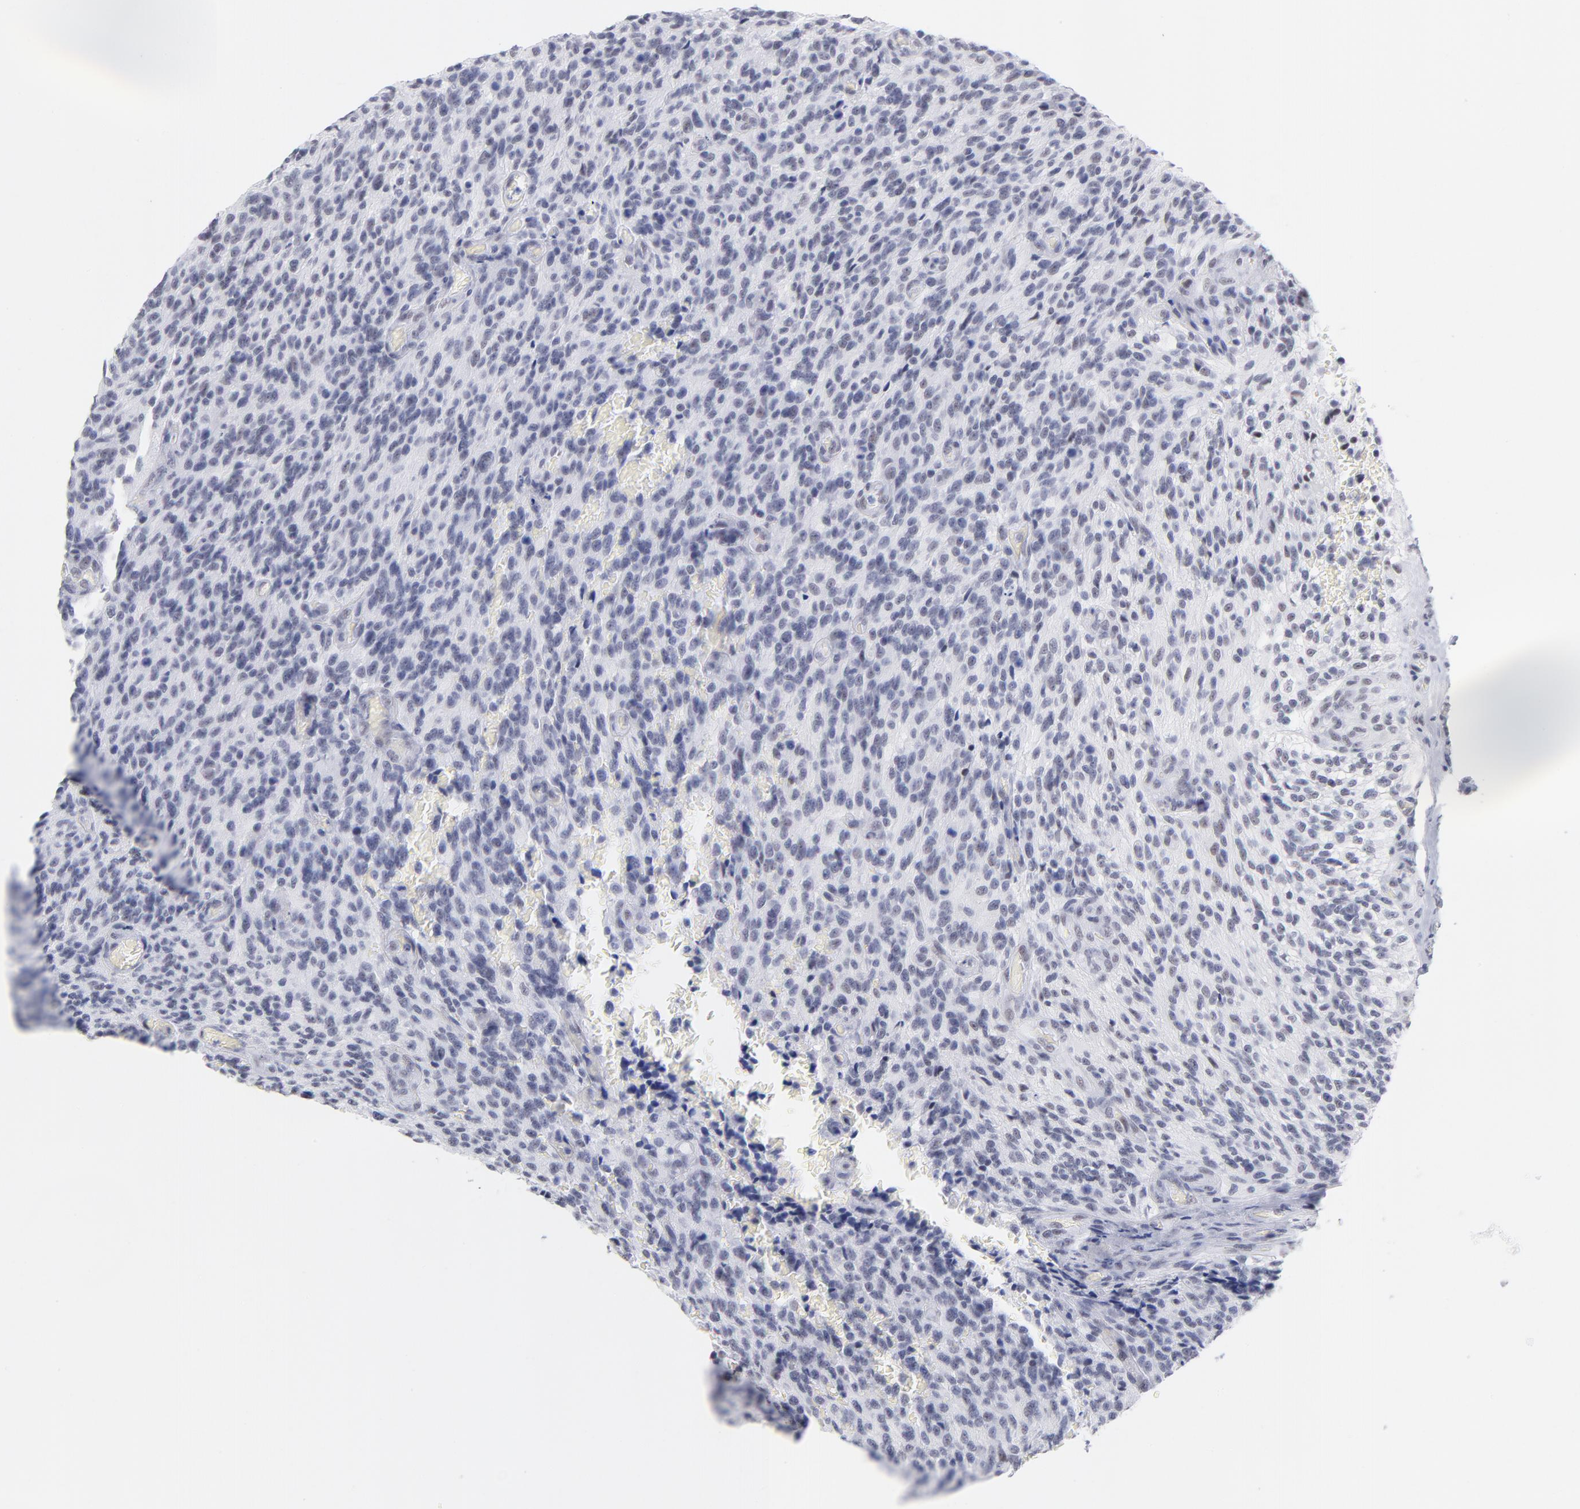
{"staining": {"intensity": "weak", "quantity": "<25%", "location": "nuclear"}, "tissue": "glioma", "cell_type": "Tumor cells", "image_type": "cancer", "snomed": [{"axis": "morphology", "description": "Normal tissue, NOS"}, {"axis": "morphology", "description": "Glioma, malignant, High grade"}, {"axis": "topography", "description": "Cerebral cortex"}], "caption": "Immunohistochemical staining of human glioma displays no significant positivity in tumor cells.", "gene": "SNRPB", "patient": {"sex": "male", "age": 56}}